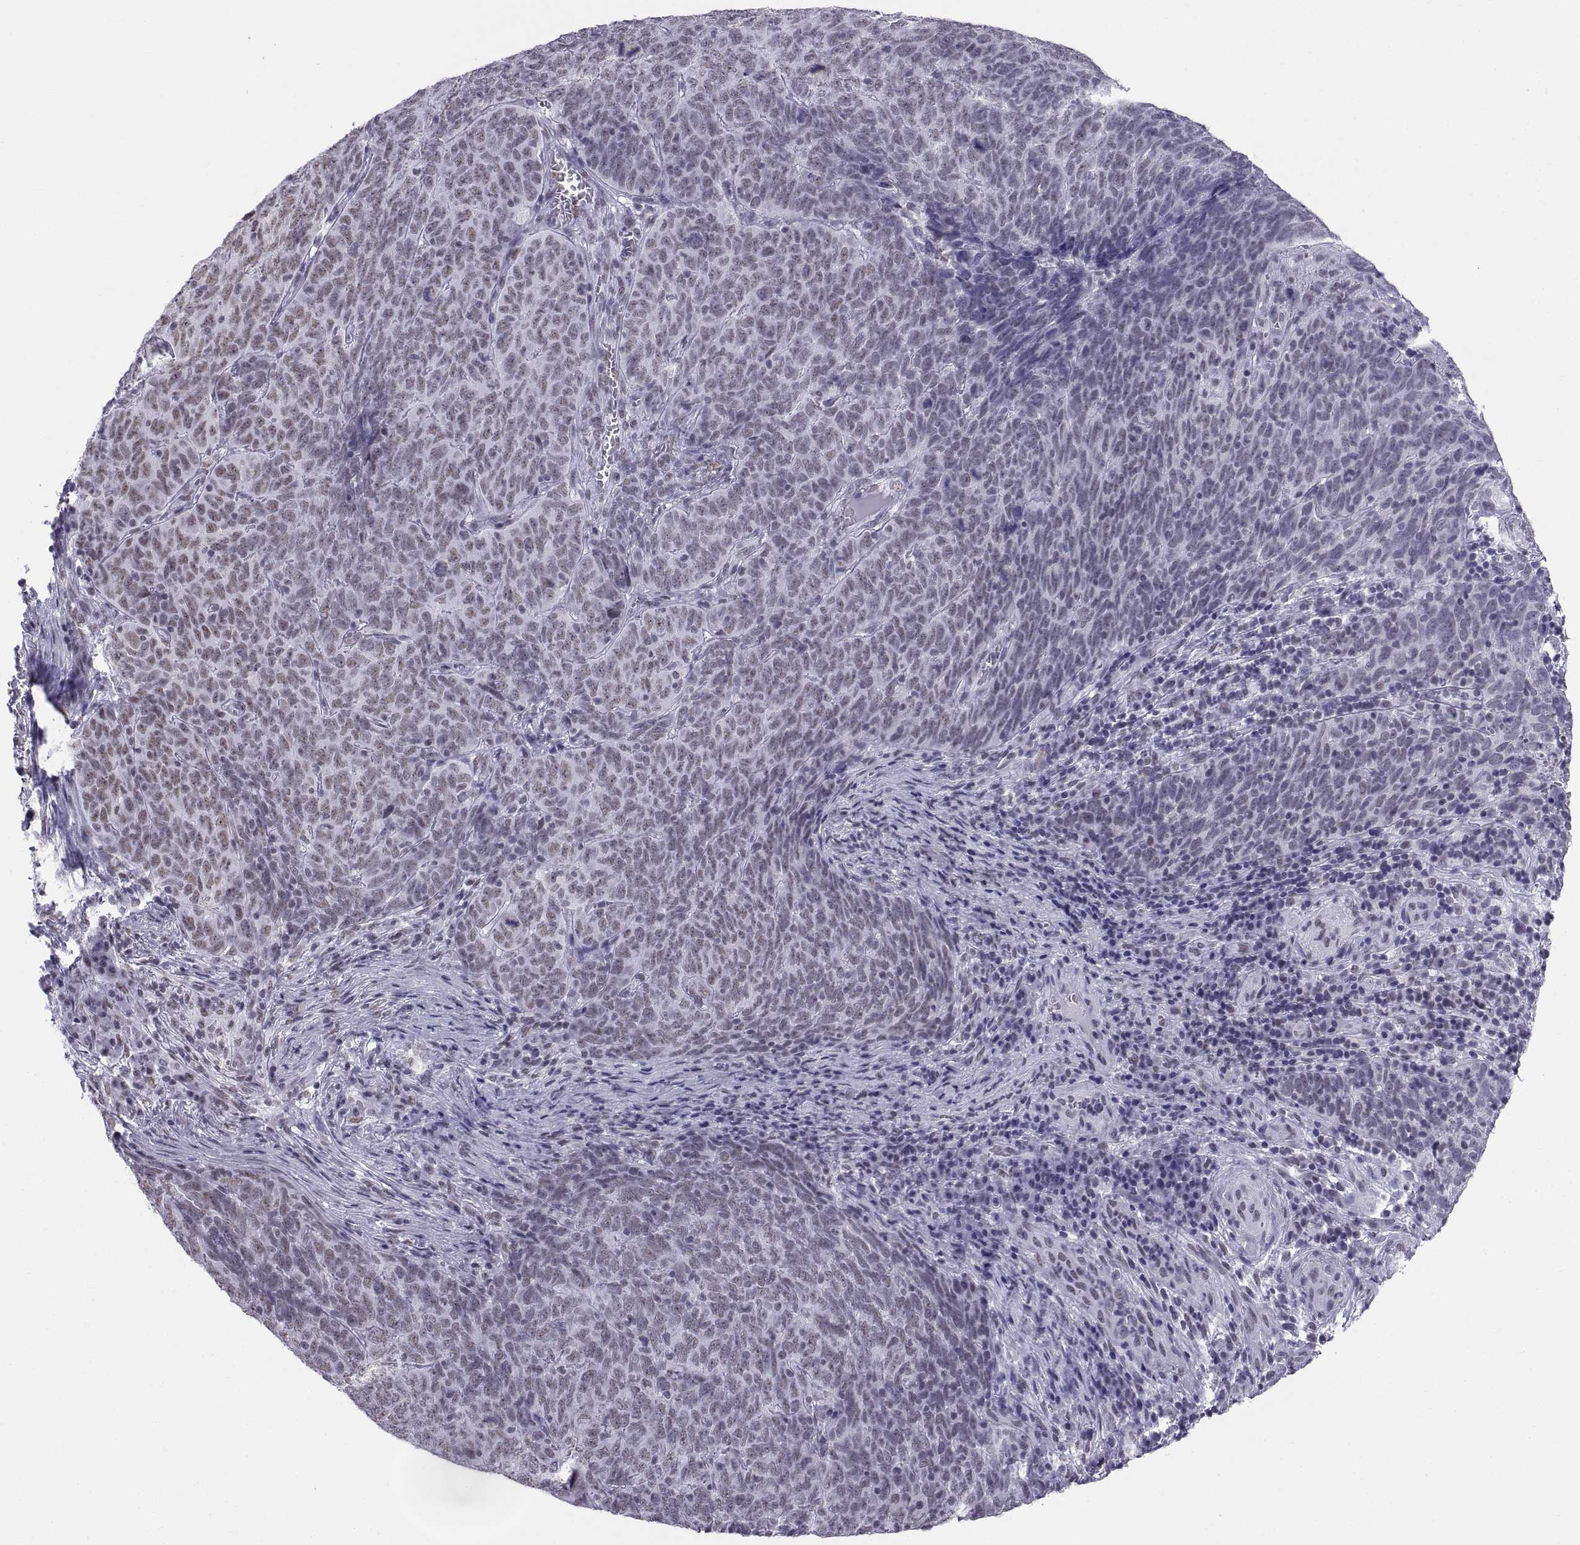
{"staining": {"intensity": "weak", "quantity": "25%-75%", "location": "nuclear"}, "tissue": "skin cancer", "cell_type": "Tumor cells", "image_type": "cancer", "snomed": [{"axis": "morphology", "description": "Squamous cell carcinoma, NOS"}, {"axis": "topography", "description": "Skin"}, {"axis": "topography", "description": "Anal"}], "caption": "The immunohistochemical stain shows weak nuclear expression in tumor cells of squamous cell carcinoma (skin) tissue.", "gene": "NEUROD6", "patient": {"sex": "female", "age": 51}}